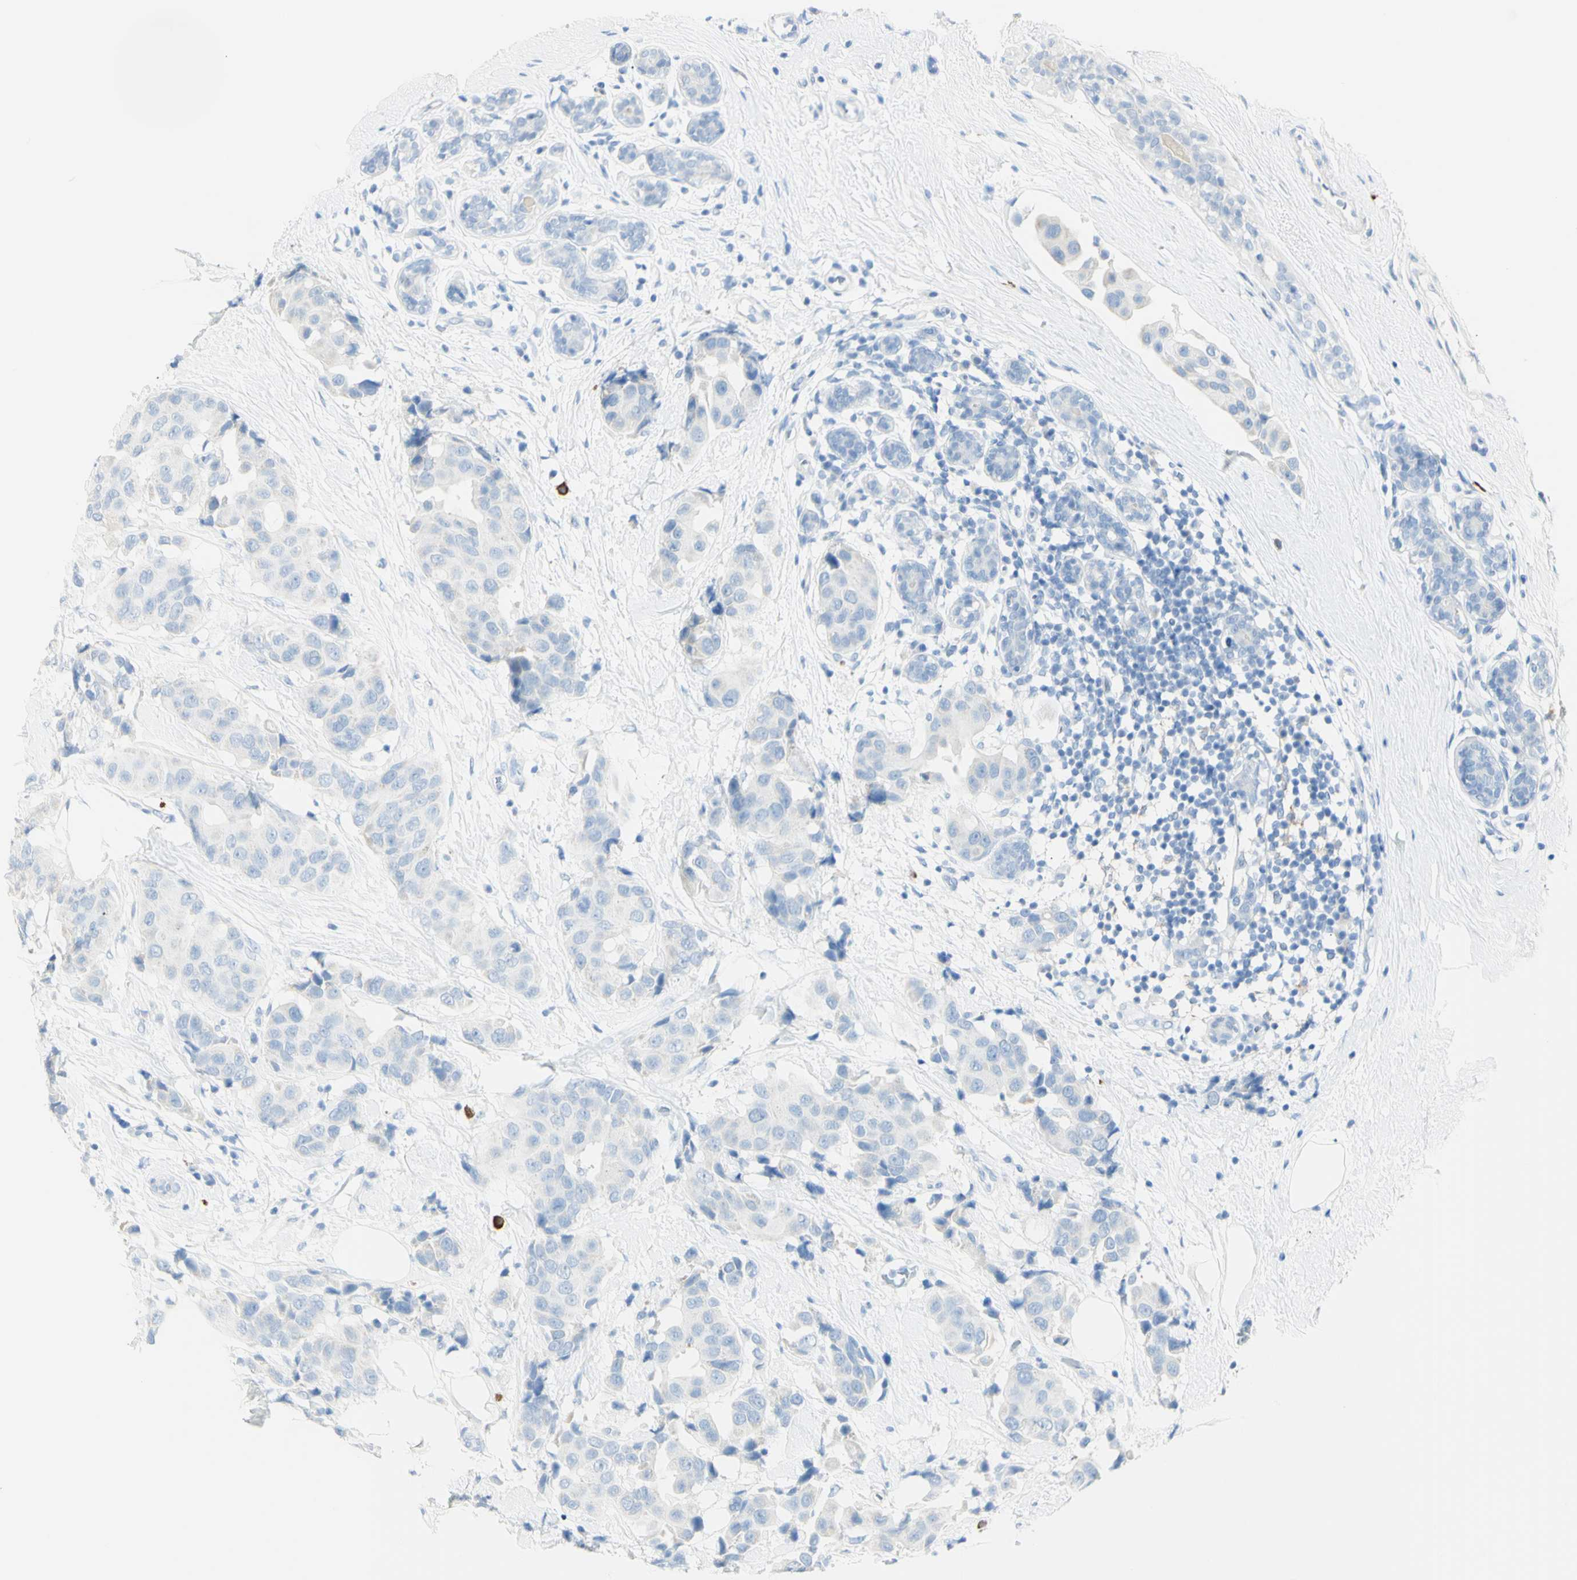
{"staining": {"intensity": "negative", "quantity": "none", "location": "none"}, "tissue": "breast cancer", "cell_type": "Tumor cells", "image_type": "cancer", "snomed": [{"axis": "morphology", "description": "Normal tissue, NOS"}, {"axis": "morphology", "description": "Duct carcinoma"}, {"axis": "topography", "description": "Breast"}], "caption": "This is an IHC micrograph of human breast cancer. There is no staining in tumor cells.", "gene": "LETM1", "patient": {"sex": "female", "age": 39}}